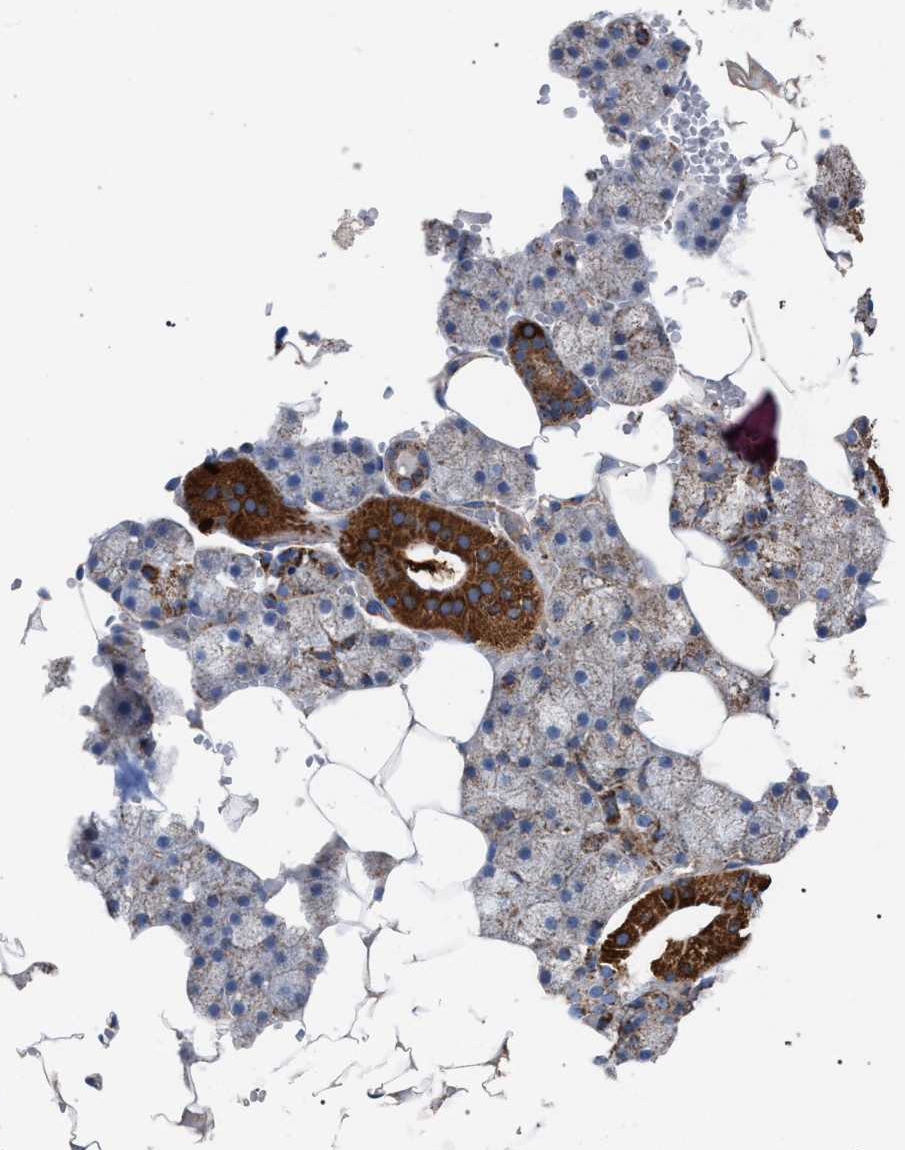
{"staining": {"intensity": "strong", "quantity": "<25%", "location": "cytoplasmic/membranous"}, "tissue": "salivary gland", "cell_type": "Glandular cells", "image_type": "normal", "snomed": [{"axis": "morphology", "description": "Normal tissue, NOS"}, {"axis": "topography", "description": "Salivary gland"}], "caption": "Immunohistochemical staining of benign human salivary gland exhibits medium levels of strong cytoplasmic/membranous staining in approximately <25% of glandular cells.", "gene": "VPS13A", "patient": {"sex": "male", "age": 62}}